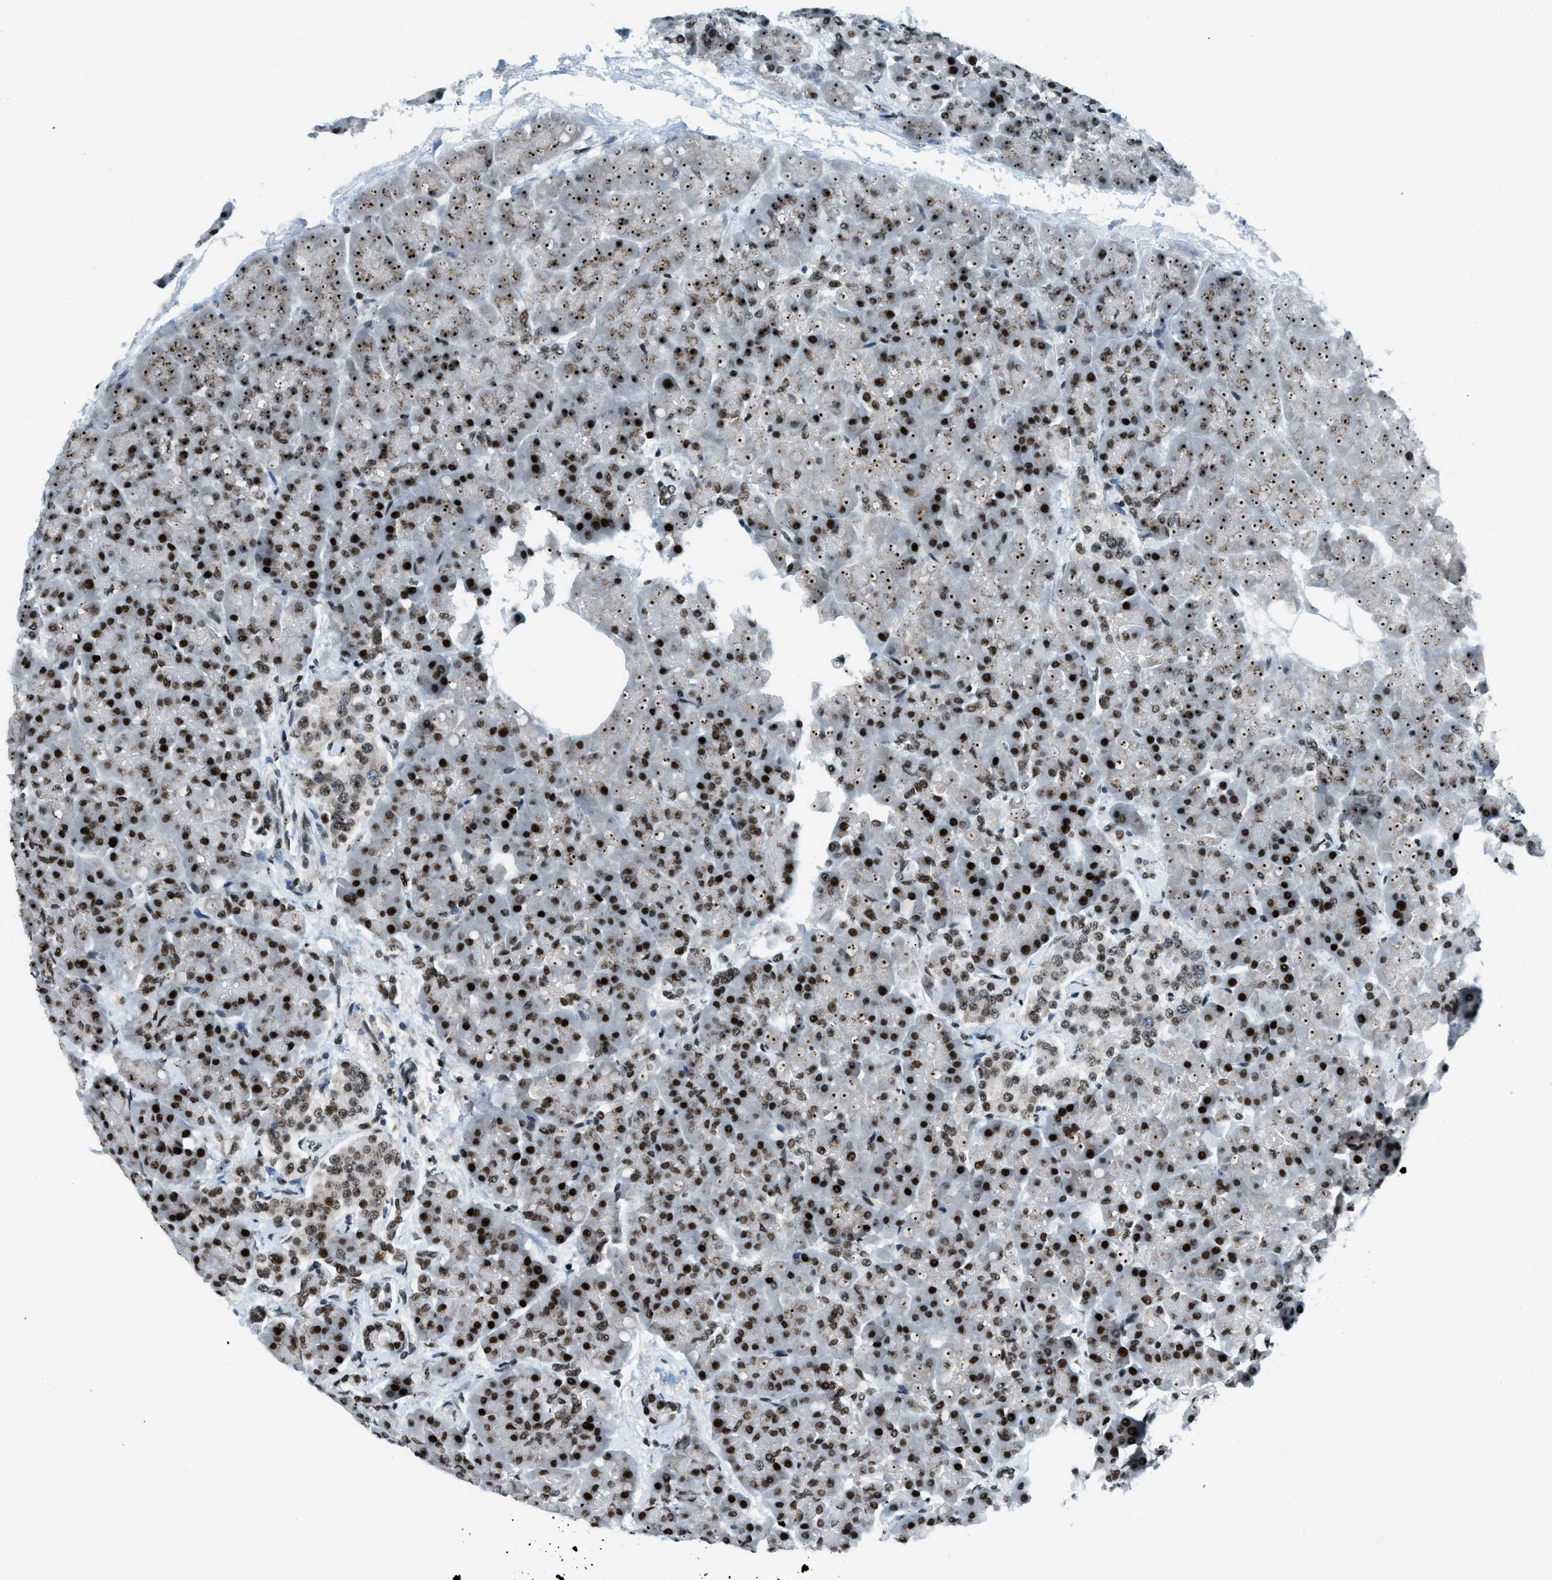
{"staining": {"intensity": "strong", "quantity": ">75%", "location": "nuclear"}, "tissue": "pancreas", "cell_type": "Exocrine glandular cells", "image_type": "normal", "snomed": [{"axis": "morphology", "description": "Normal tissue, NOS"}, {"axis": "topography", "description": "Pancreas"}], "caption": "Approximately >75% of exocrine glandular cells in unremarkable pancreas reveal strong nuclear protein positivity as visualized by brown immunohistochemical staining.", "gene": "RAD51B", "patient": {"sex": "female", "age": 70}}